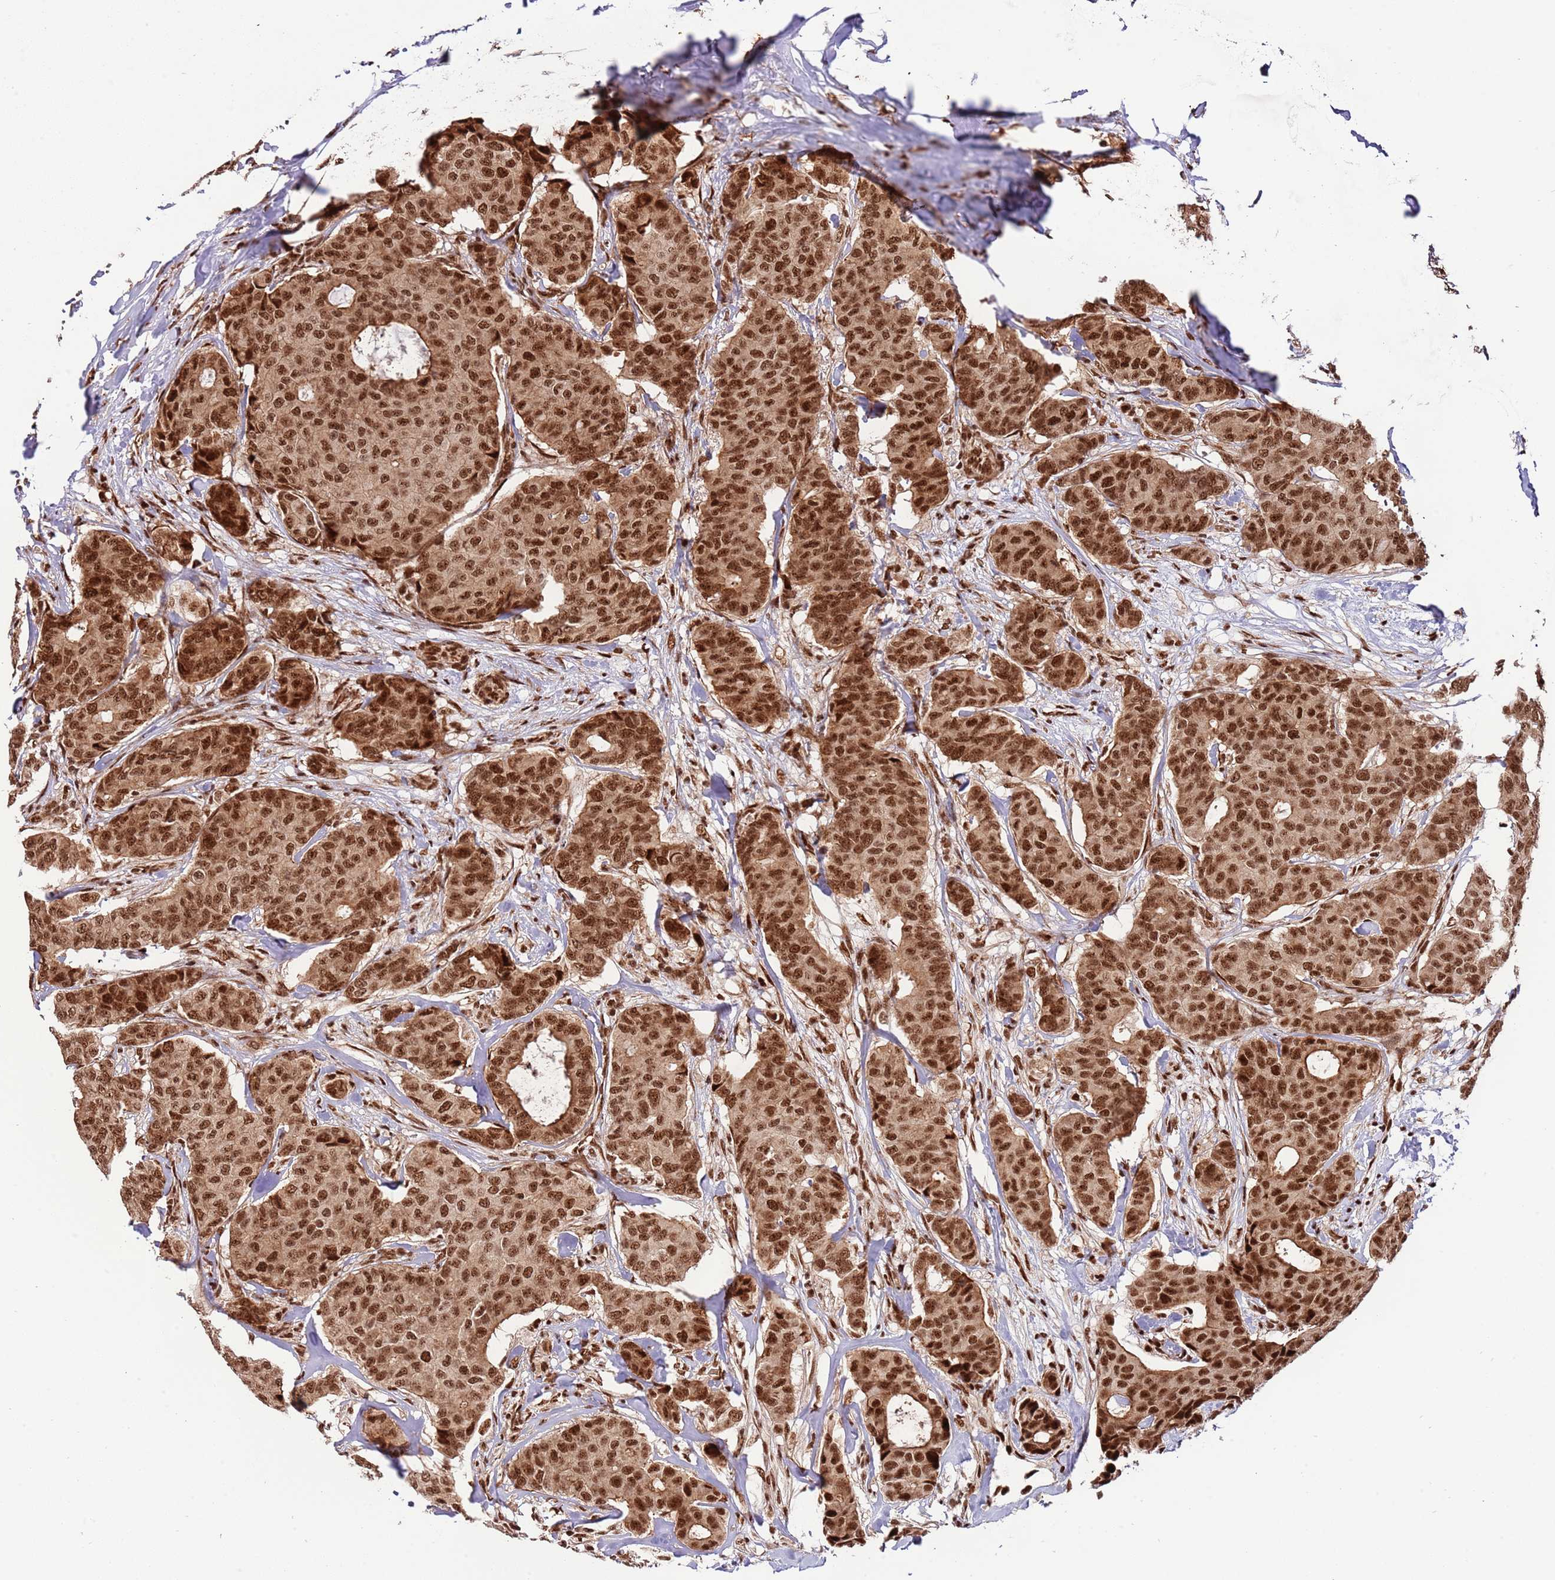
{"staining": {"intensity": "strong", "quantity": ">75%", "location": "nuclear"}, "tissue": "breast cancer", "cell_type": "Tumor cells", "image_type": "cancer", "snomed": [{"axis": "morphology", "description": "Duct carcinoma"}, {"axis": "topography", "description": "Breast"}], "caption": "Protein staining of breast cancer (invasive ductal carcinoma) tissue shows strong nuclear staining in about >75% of tumor cells.", "gene": "RIF1", "patient": {"sex": "female", "age": 75}}